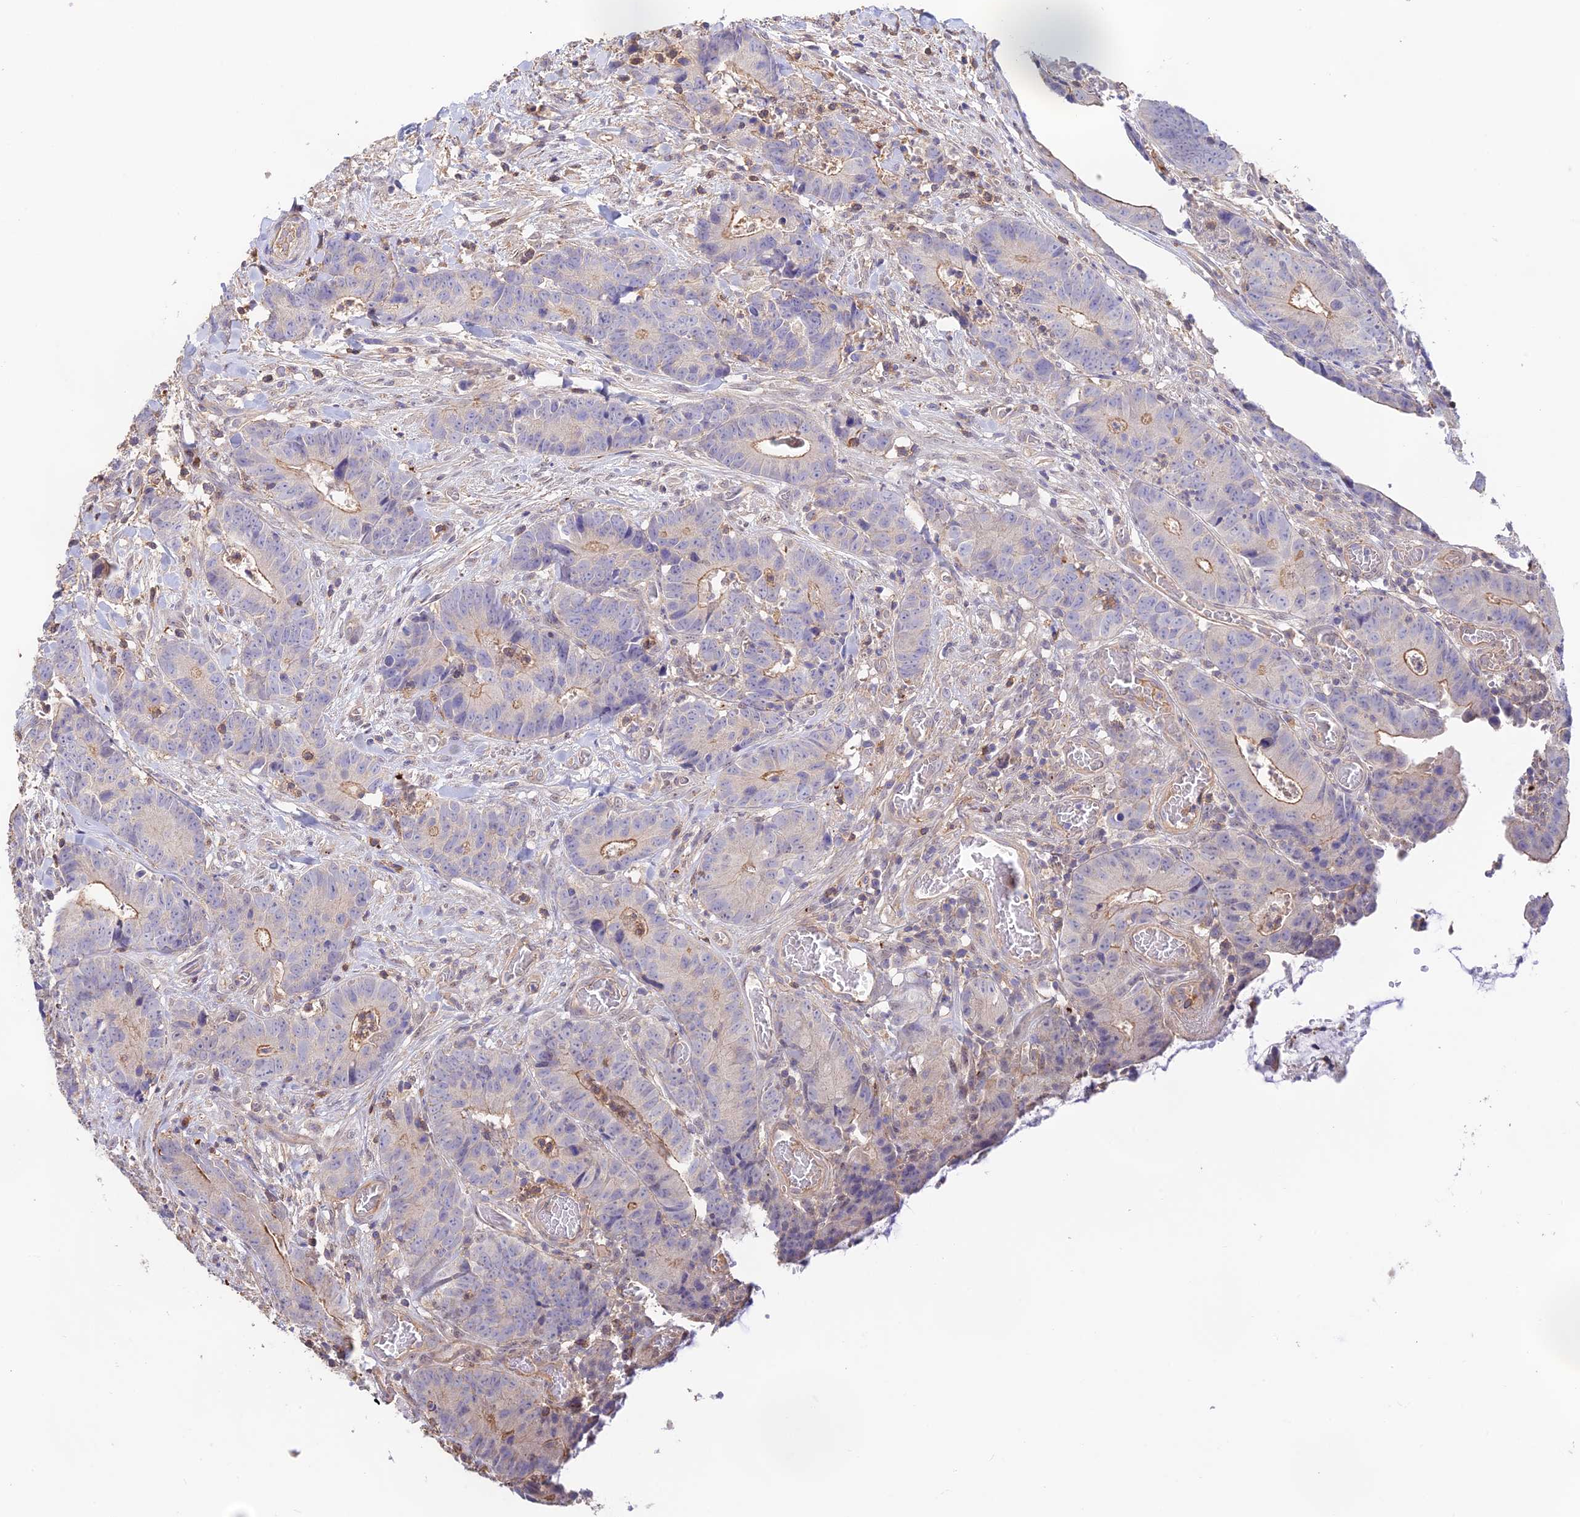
{"staining": {"intensity": "negative", "quantity": "none", "location": "none"}, "tissue": "colorectal cancer", "cell_type": "Tumor cells", "image_type": "cancer", "snomed": [{"axis": "morphology", "description": "Adenocarcinoma, NOS"}, {"axis": "topography", "description": "Colon"}], "caption": "The IHC image has no significant expression in tumor cells of adenocarcinoma (colorectal) tissue. (DAB (3,3'-diaminobenzidine) immunohistochemistry (IHC), high magnification).", "gene": "CLCF1", "patient": {"sex": "female", "age": 57}}